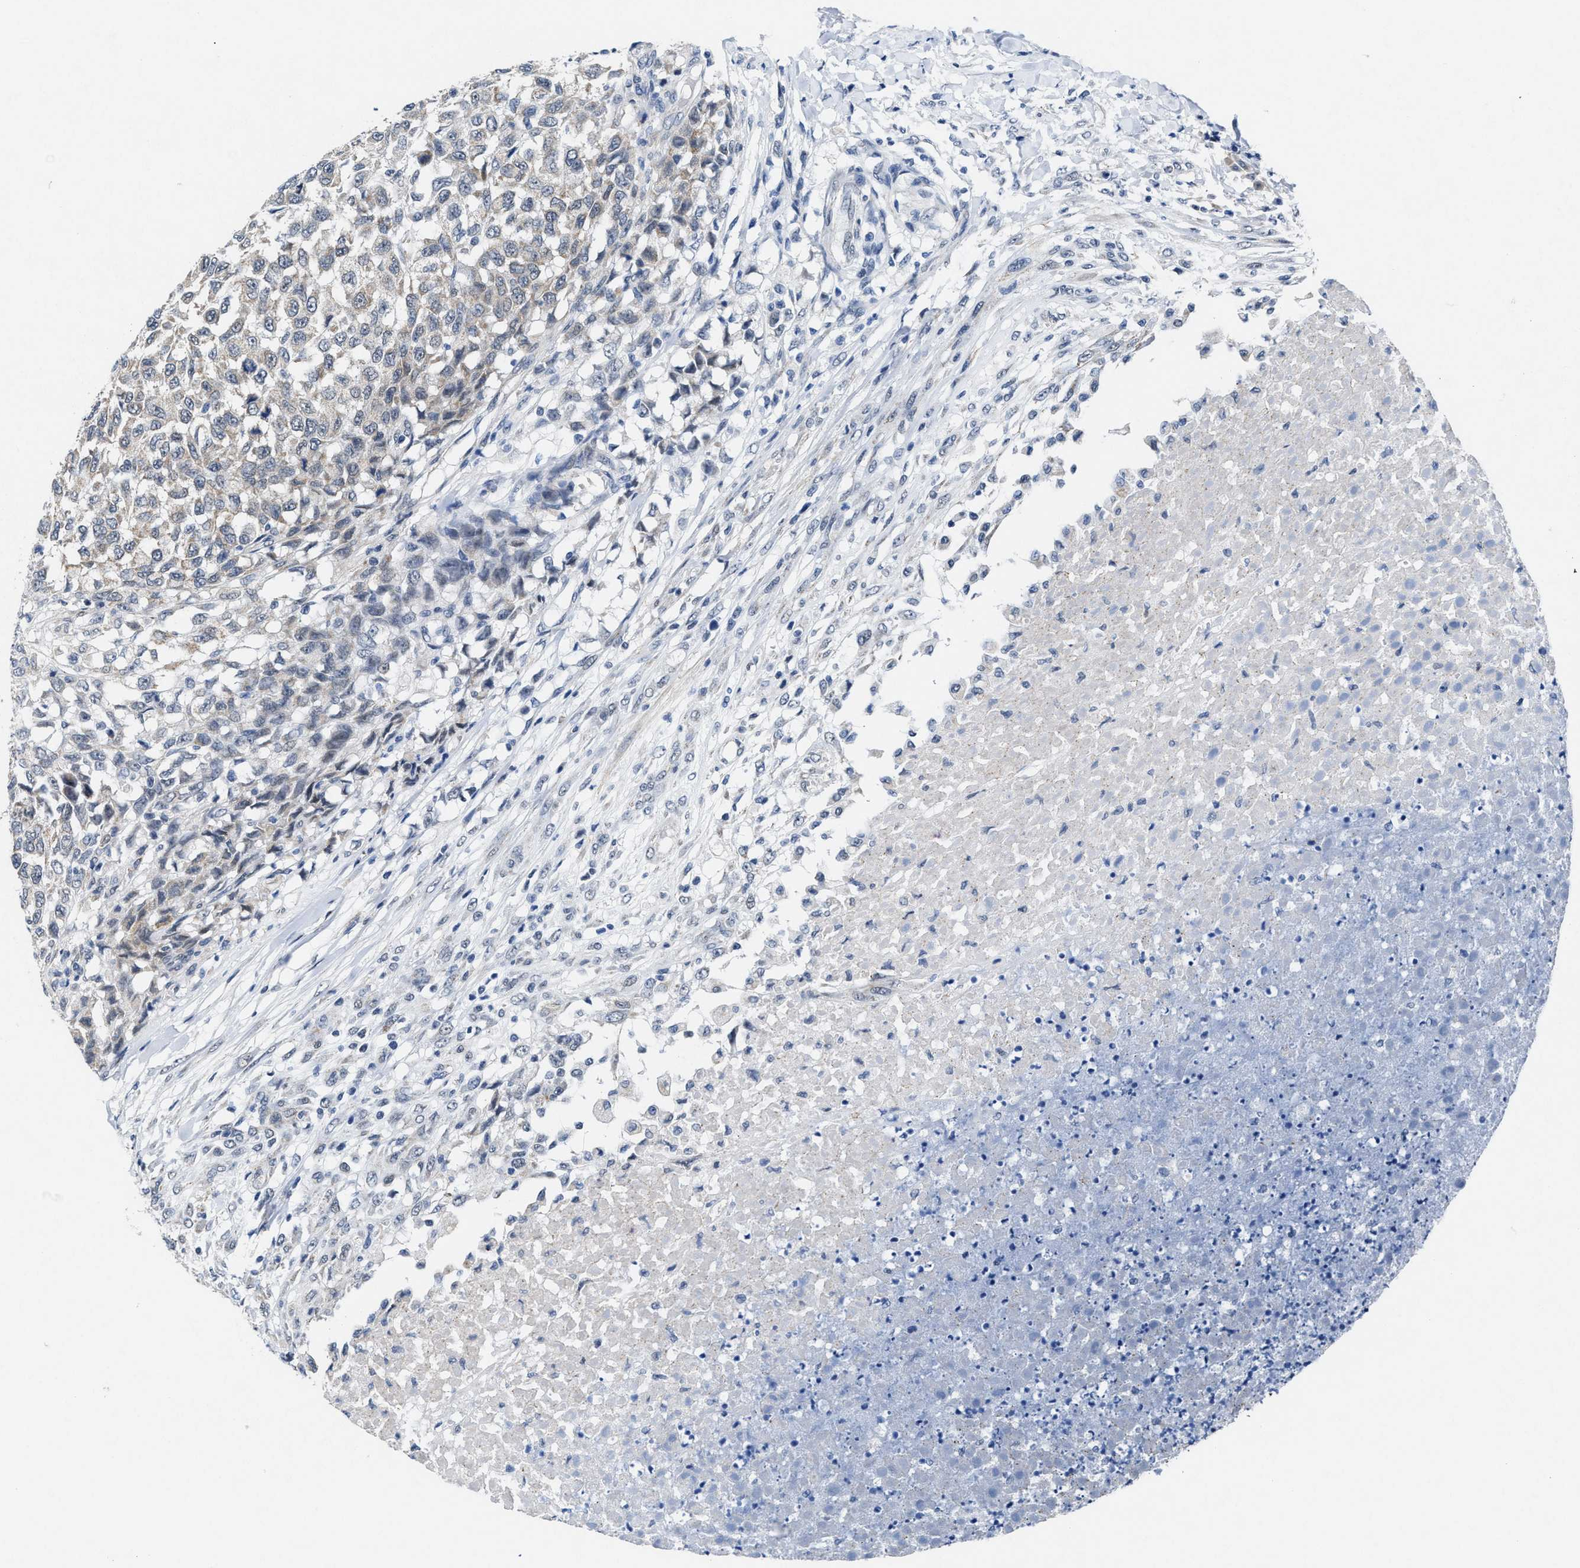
{"staining": {"intensity": "weak", "quantity": "25%-75%", "location": "cytoplasmic/membranous"}, "tissue": "testis cancer", "cell_type": "Tumor cells", "image_type": "cancer", "snomed": [{"axis": "morphology", "description": "Seminoma, NOS"}, {"axis": "topography", "description": "Testis"}], "caption": "About 25%-75% of tumor cells in testis cancer (seminoma) reveal weak cytoplasmic/membranous protein positivity as visualized by brown immunohistochemical staining.", "gene": "ID3", "patient": {"sex": "male", "age": 59}}